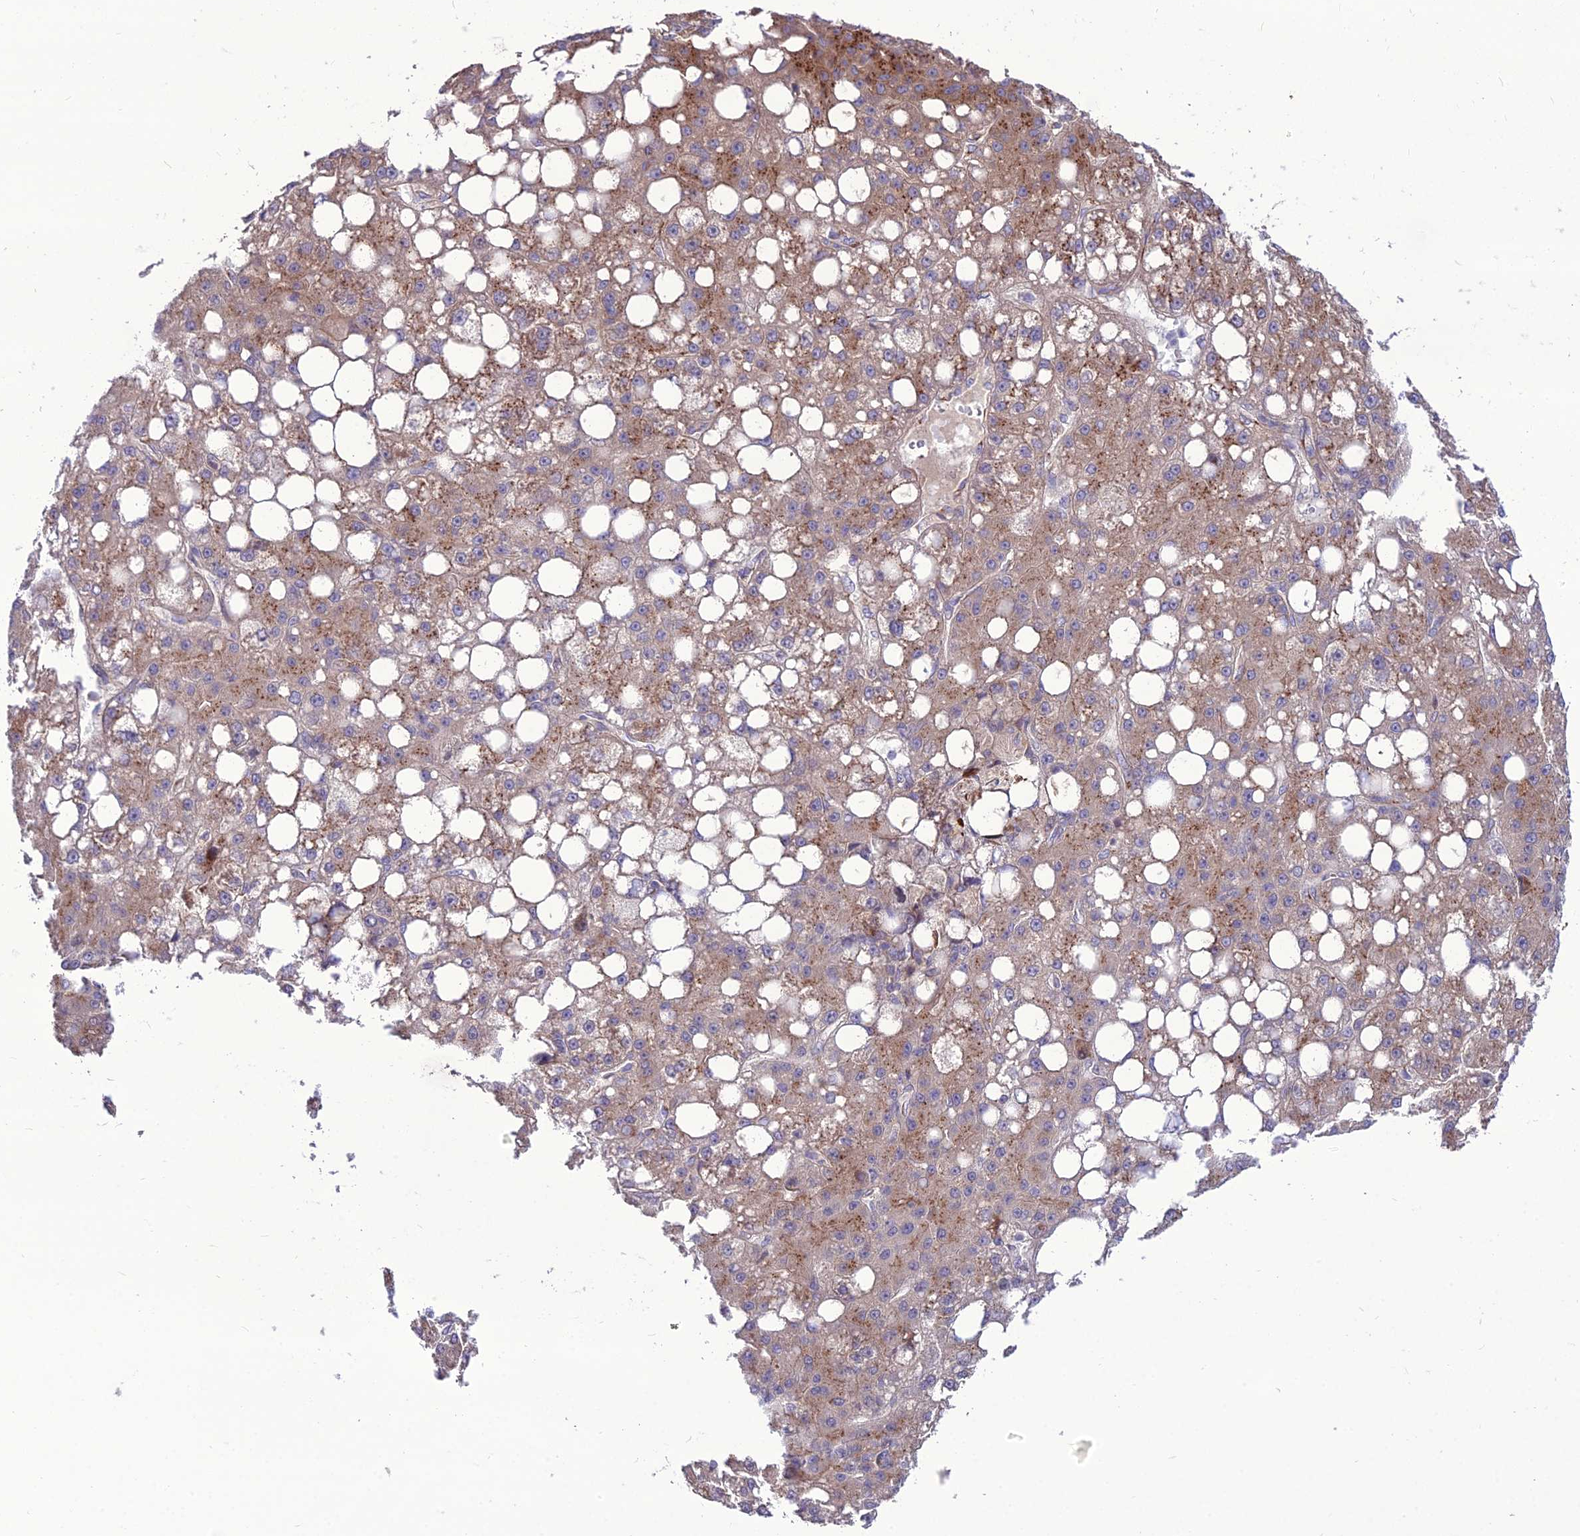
{"staining": {"intensity": "moderate", "quantity": "25%-75%", "location": "cytoplasmic/membranous"}, "tissue": "liver cancer", "cell_type": "Tumor cells", "image_type": "cancer", "snomed": [{"axis": "morphology", "description": "Carcinoma, Hepatocellular, NOS"}, {"axis": "topography", "description": "Liver"}], "caption": "Tumor cells reveal medium levels of moderate cytoplasmic/membranous staining in about 25%-75% of cells in human liver cancer.", "gene": "SPRYD7", "patient": {"sex": "male", "age": 67}}